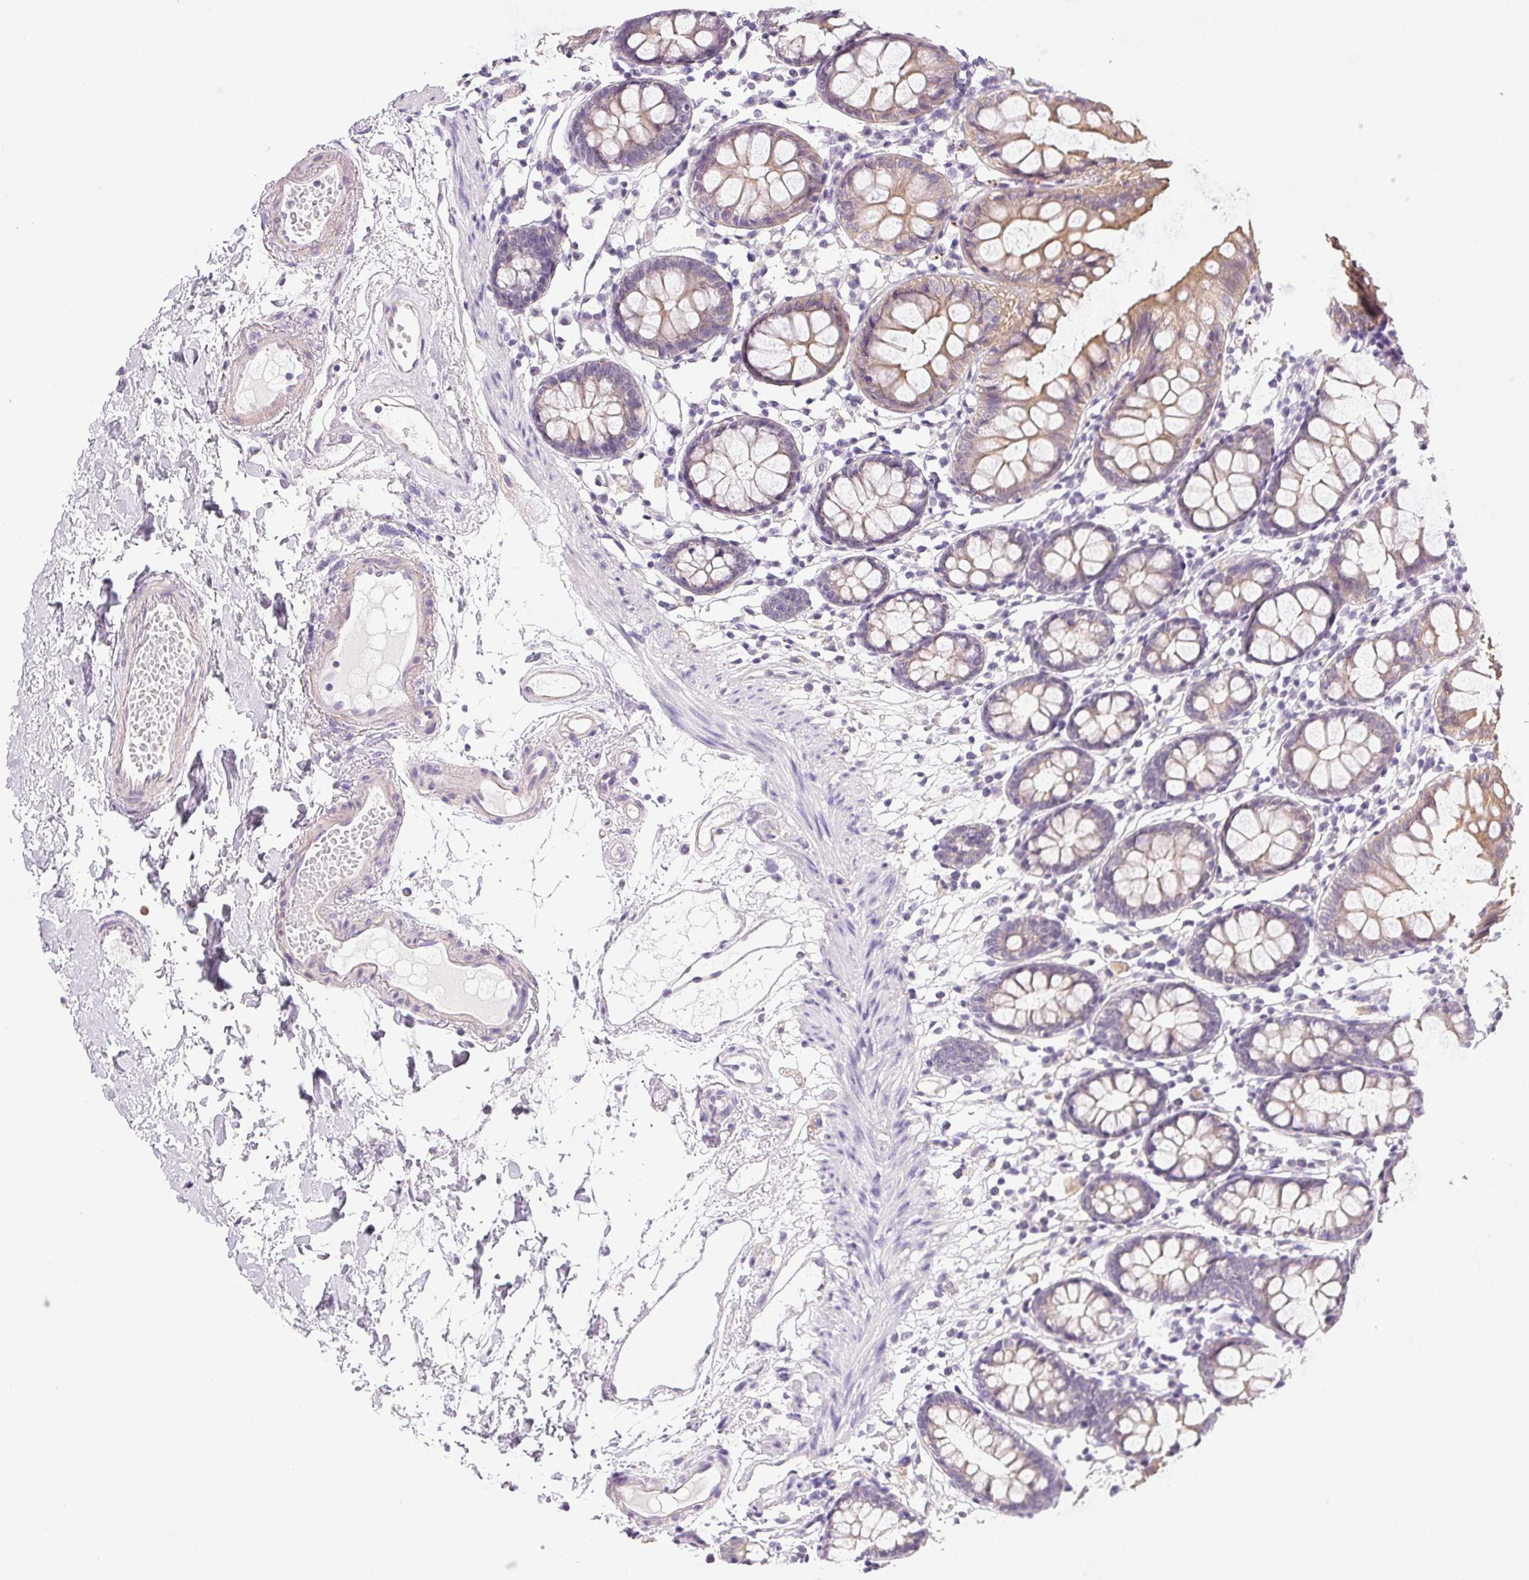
{"staining": {"intensity": "negative", "quantity": "none", "location": "none"}, "tissue": "colon", "cell_type": "Endothelial cells", "image_type": "normal", "snomed": [{"axis": "morphology", "description": "Normal tissue, NOS"}, {"axis": "topography", "description": "Colon"}], "caption": "This histopathology image is of normal colon stained with immunohistochemistry (IHC) to label a protein in brown with the nuclei are counter-stained blue. There is no expression in endothelial cells.", "gene": "SLC17A7", "patient": {"sex": "female", "age": 84}}